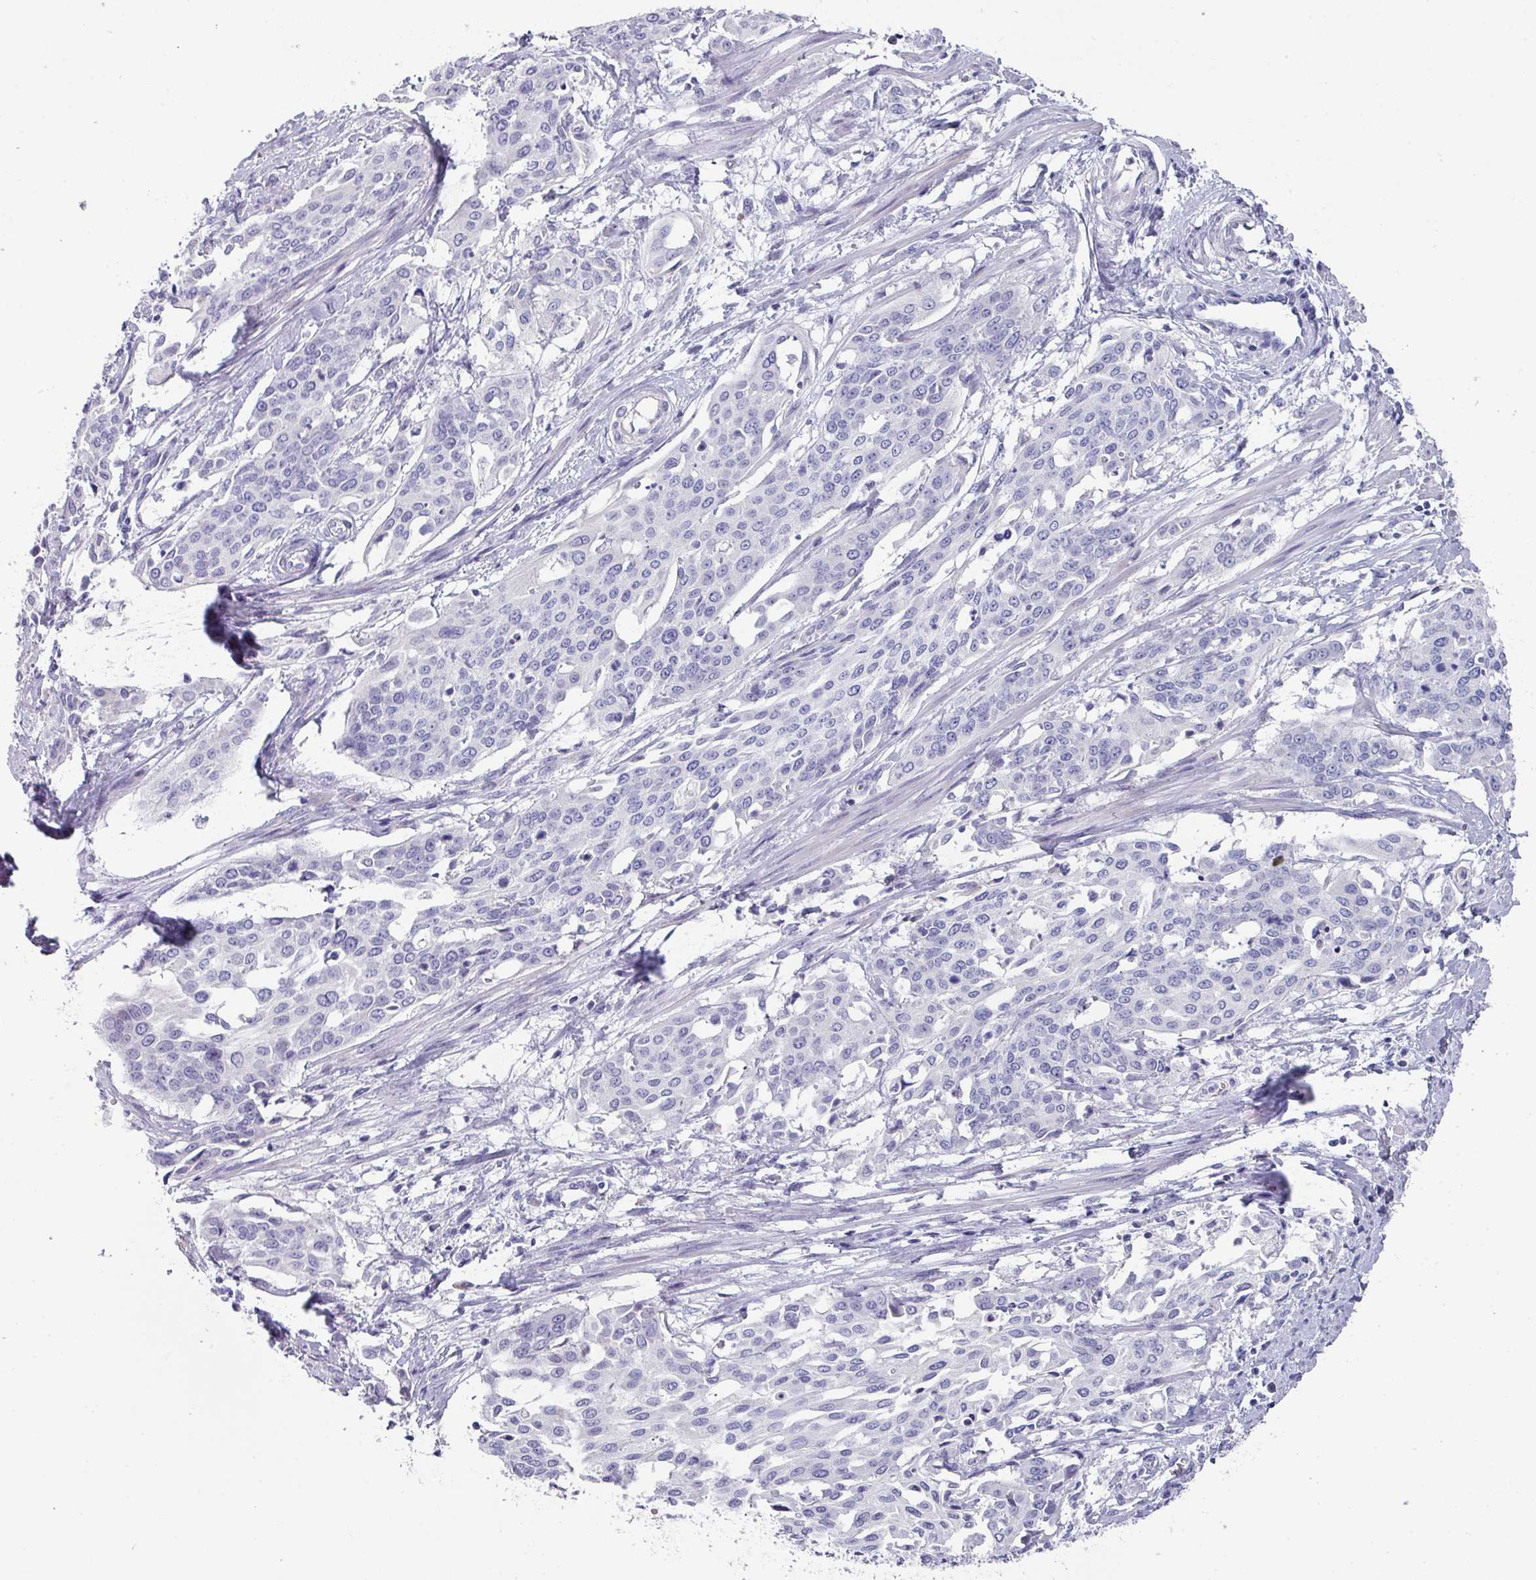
{"staining": {"intensity": "negative", "quantity": "none", "location": "none"}, "tissue": "cervical cancer", "cell_type": "Tumor cells", "image_type": "cancer", "snomed": [{"axis": "morphology", "description": "Squamous cell carcinoma, NOS"}, {"axis": "topography", "description": "Cervix"}], "caption": "There is no significant staining in tumor cells of squamous cell carcinoma (cervical).", "gene": "DEFB115", "patient": {"sex": "female", "age": 44}}